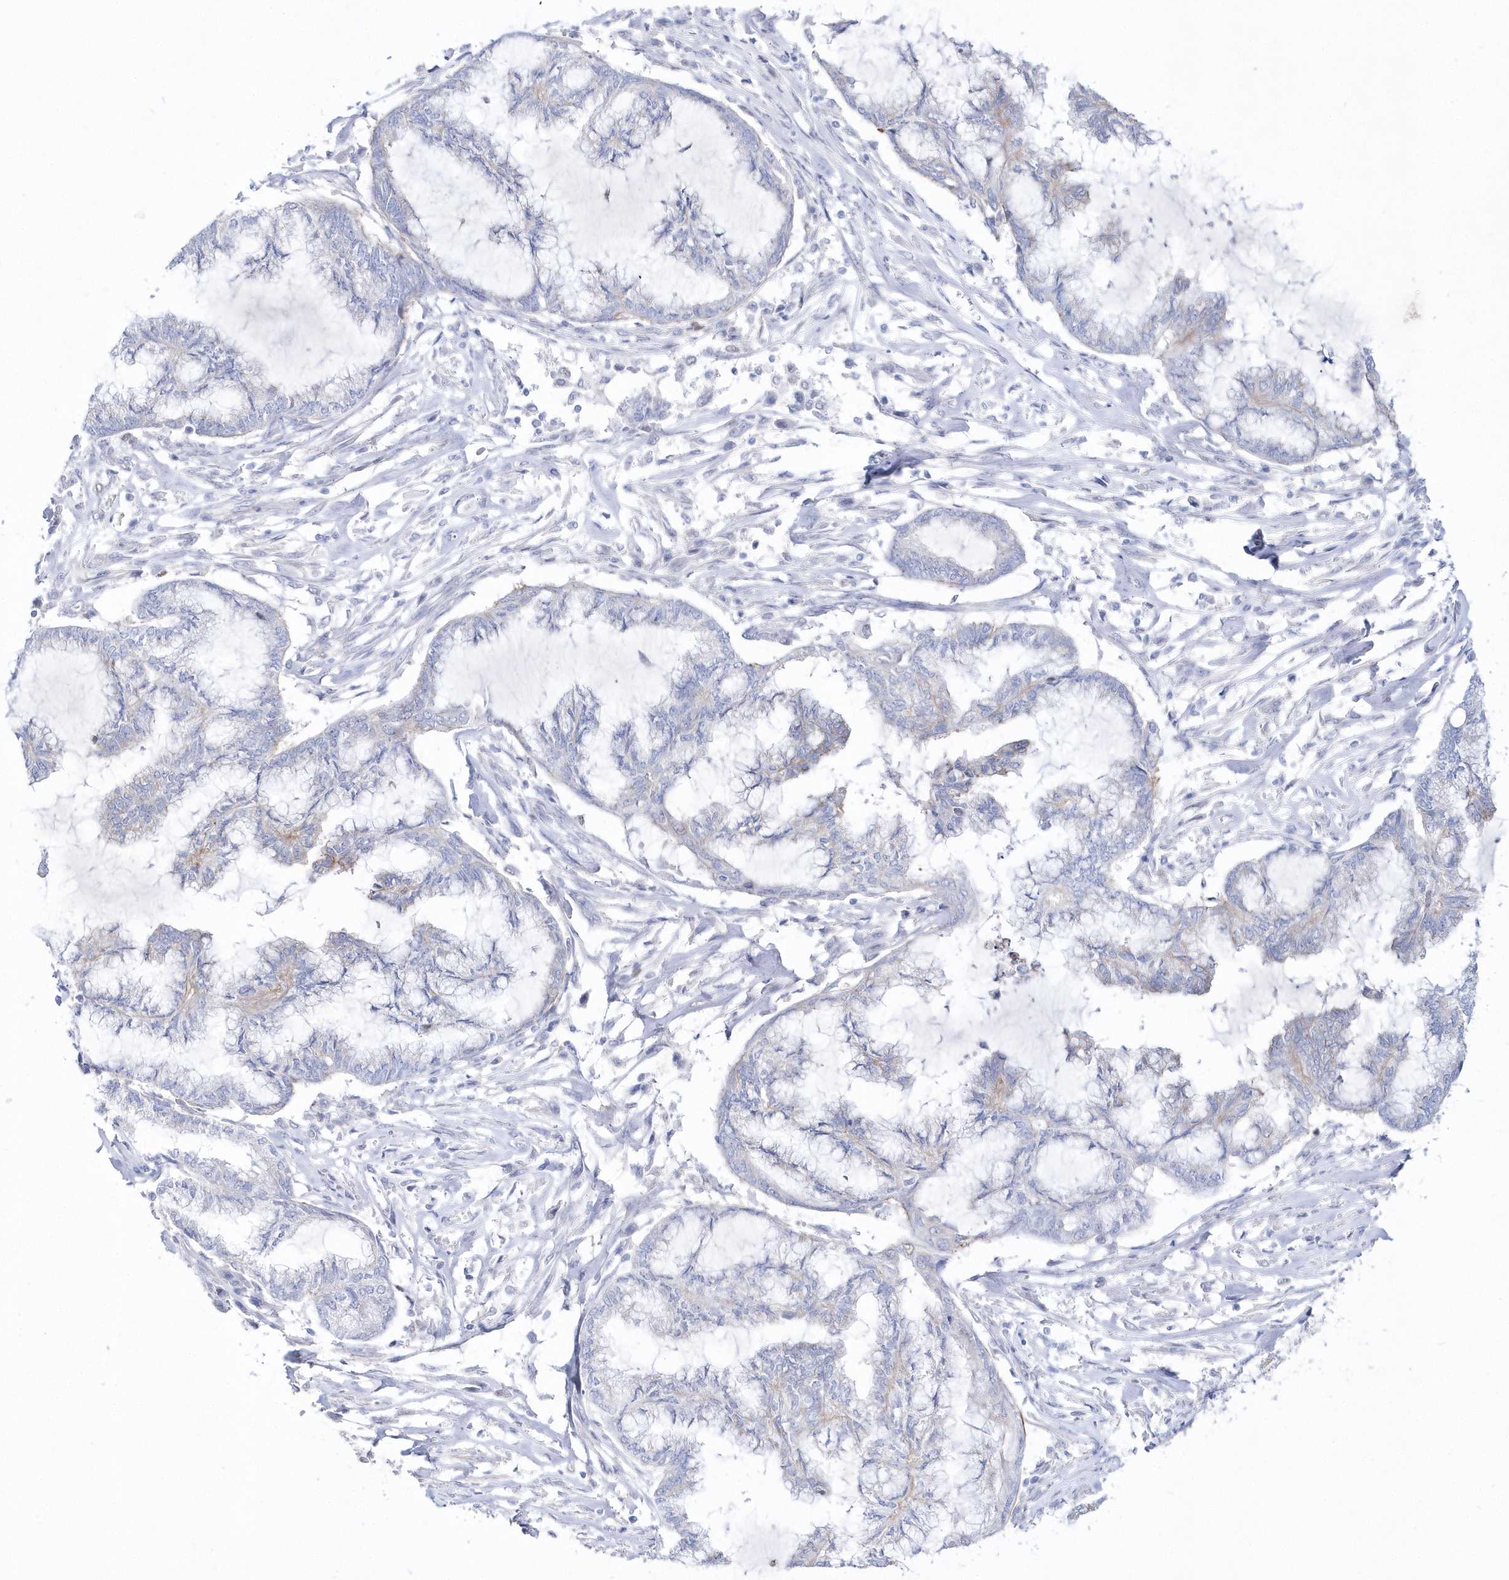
{"staining": {"intensity": "weak", "quantity": "<25%", "location": "nuclear"}, "tissue": "endometrial cancer", "cell_type": "Tumor cells", "image_type": "cancer", "snomed": [{"axis": "morphology", "description": "Adenocarcinoma, NOS"}, {"axis": "topography", "description": "Endometrium"}], "caption": "The histopathology image exhibits no staining of tumor cells in endometrial adenocarcinoma.", "gene": "TMCO6", "patient": {"sex": "female", "age": 86}}